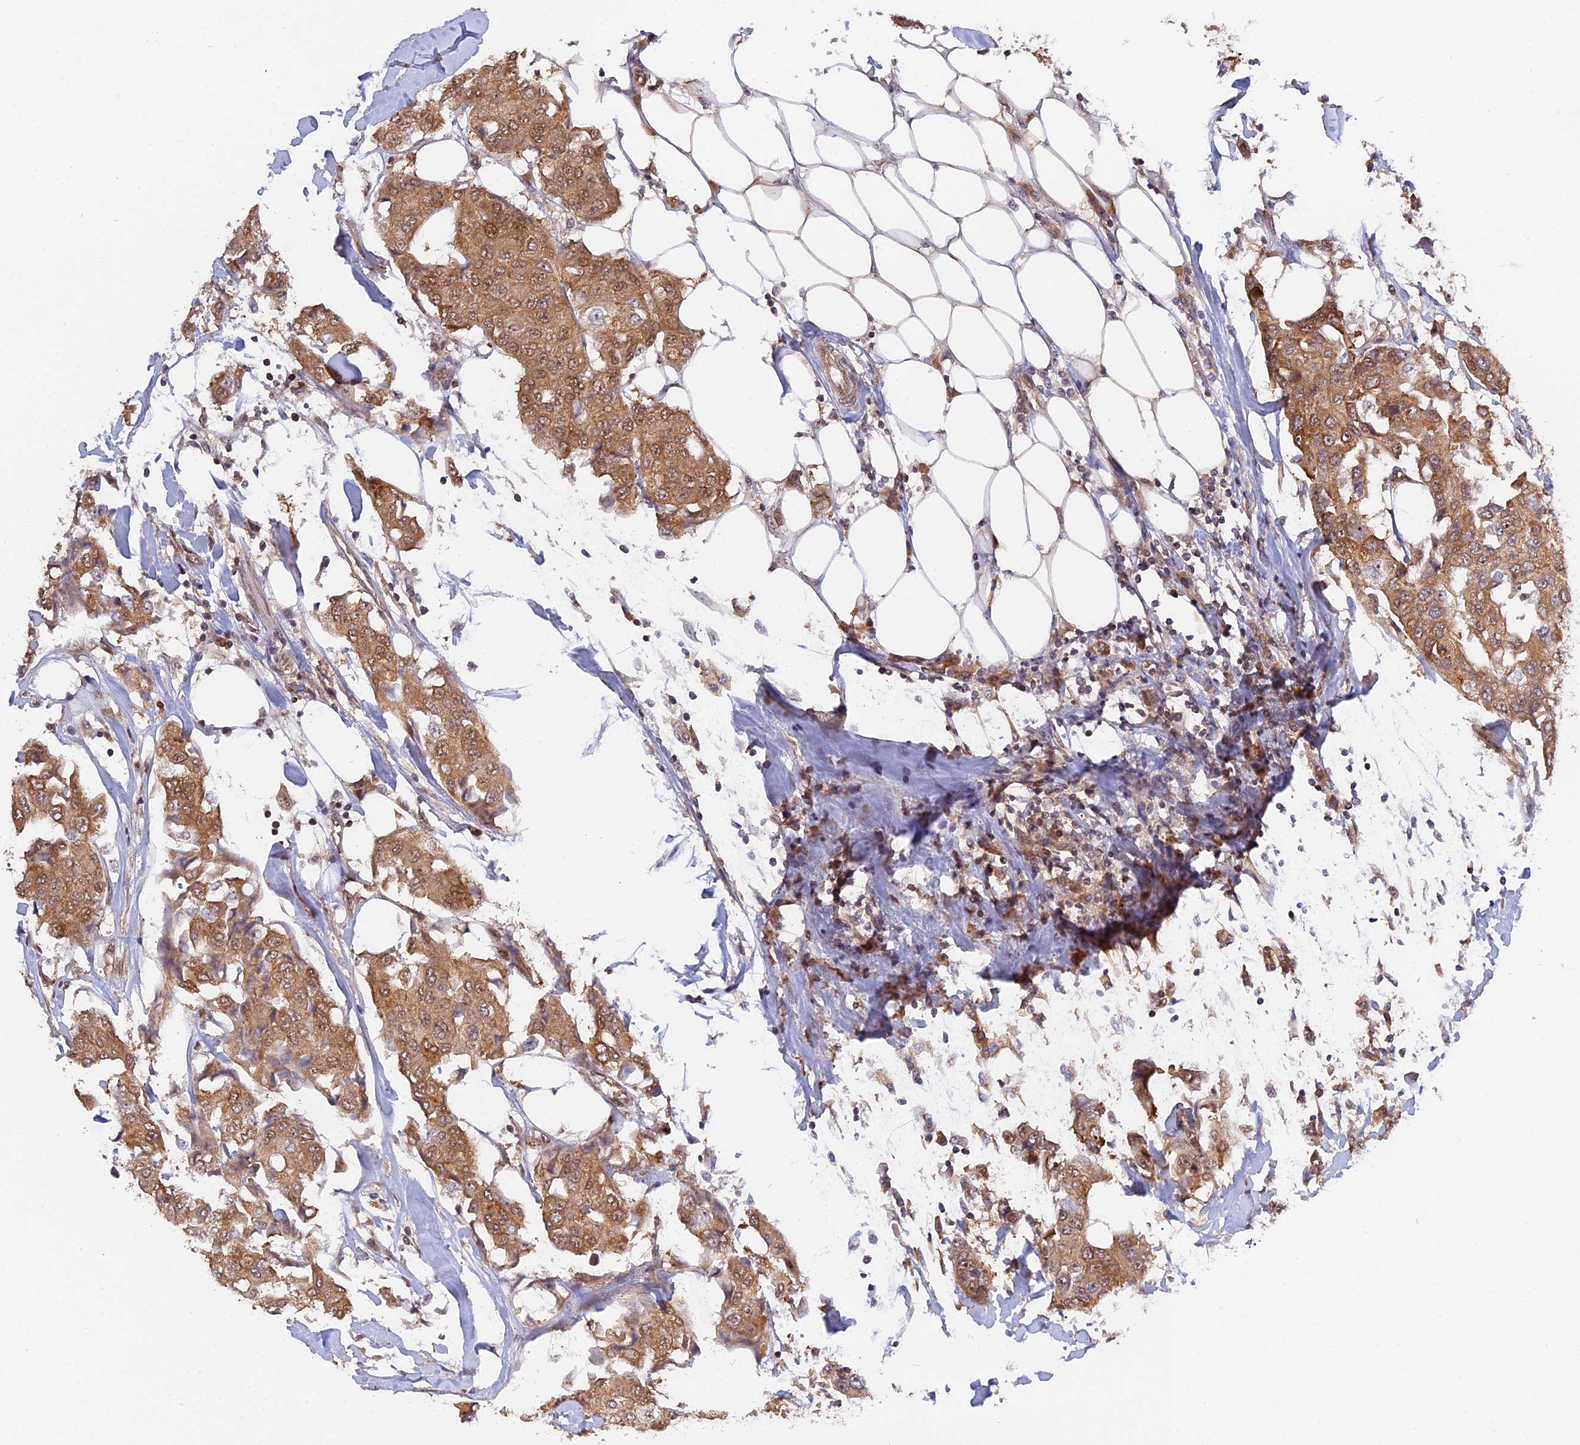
{"staining": {"intensity": "moderate", "quantity": ">75%", "location": "cytoplasmic/membranous,nuclear"}, "tissue": "breast cancer", "cell_type": "Tumor cells", "image_type": "cancer", "snomed": [{"axis": "morphology", "description": "Duct carcinoma"}, {"axis": "topography", "description": "Breast"}], "caption": "Breast cancer stained for a protein displays moderate cytoplasmic/membranous and nuclear positivity in tumor cells.", "gene": "ZNF428", "patient": {"sex": "female", "age": 80}}